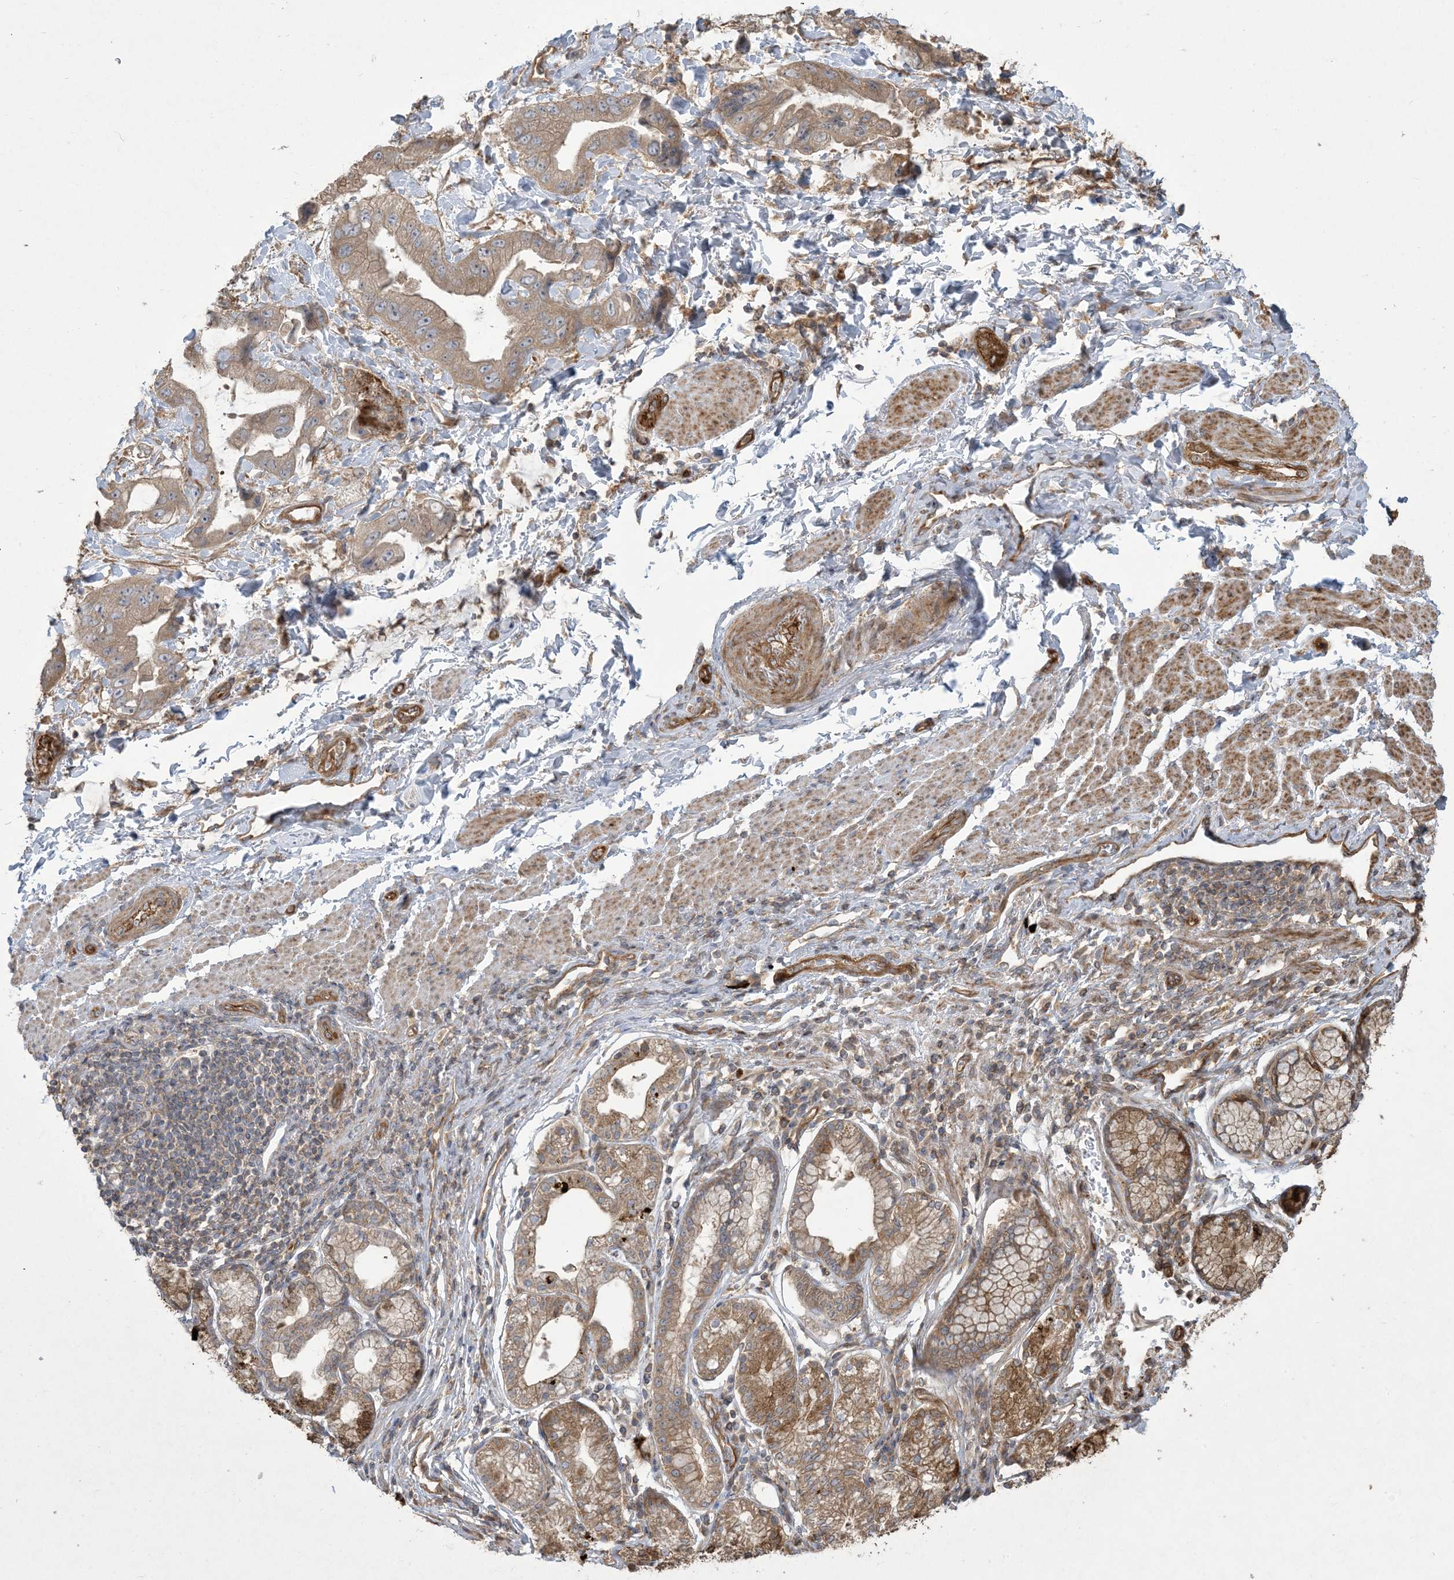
{"staining": {"intensity": "moderate", "quantity": ">75%", "location": "cytoplasmic/membranous"}, "tissue": "stomach cancer", "cell_type": "Tumor cells", "image_type": "cancer", "snomed": [{"axis": "morphology", "description": "Adenocarcinoma, NOS"}, {"axis": "topography", "description": "Stomach"}], "caption": "A high-resolution histopathology image shows immunohistochemistry staining of stomach cancer (adenocarcinoma), which reveals moderate cytoplasmic/membranous staining in about >75% of tumor cells. (DAB IHC with brightfield microscopy, high magnification).", "gene": "KLHL18", "patient": {"sex": "male", "age": 62}}